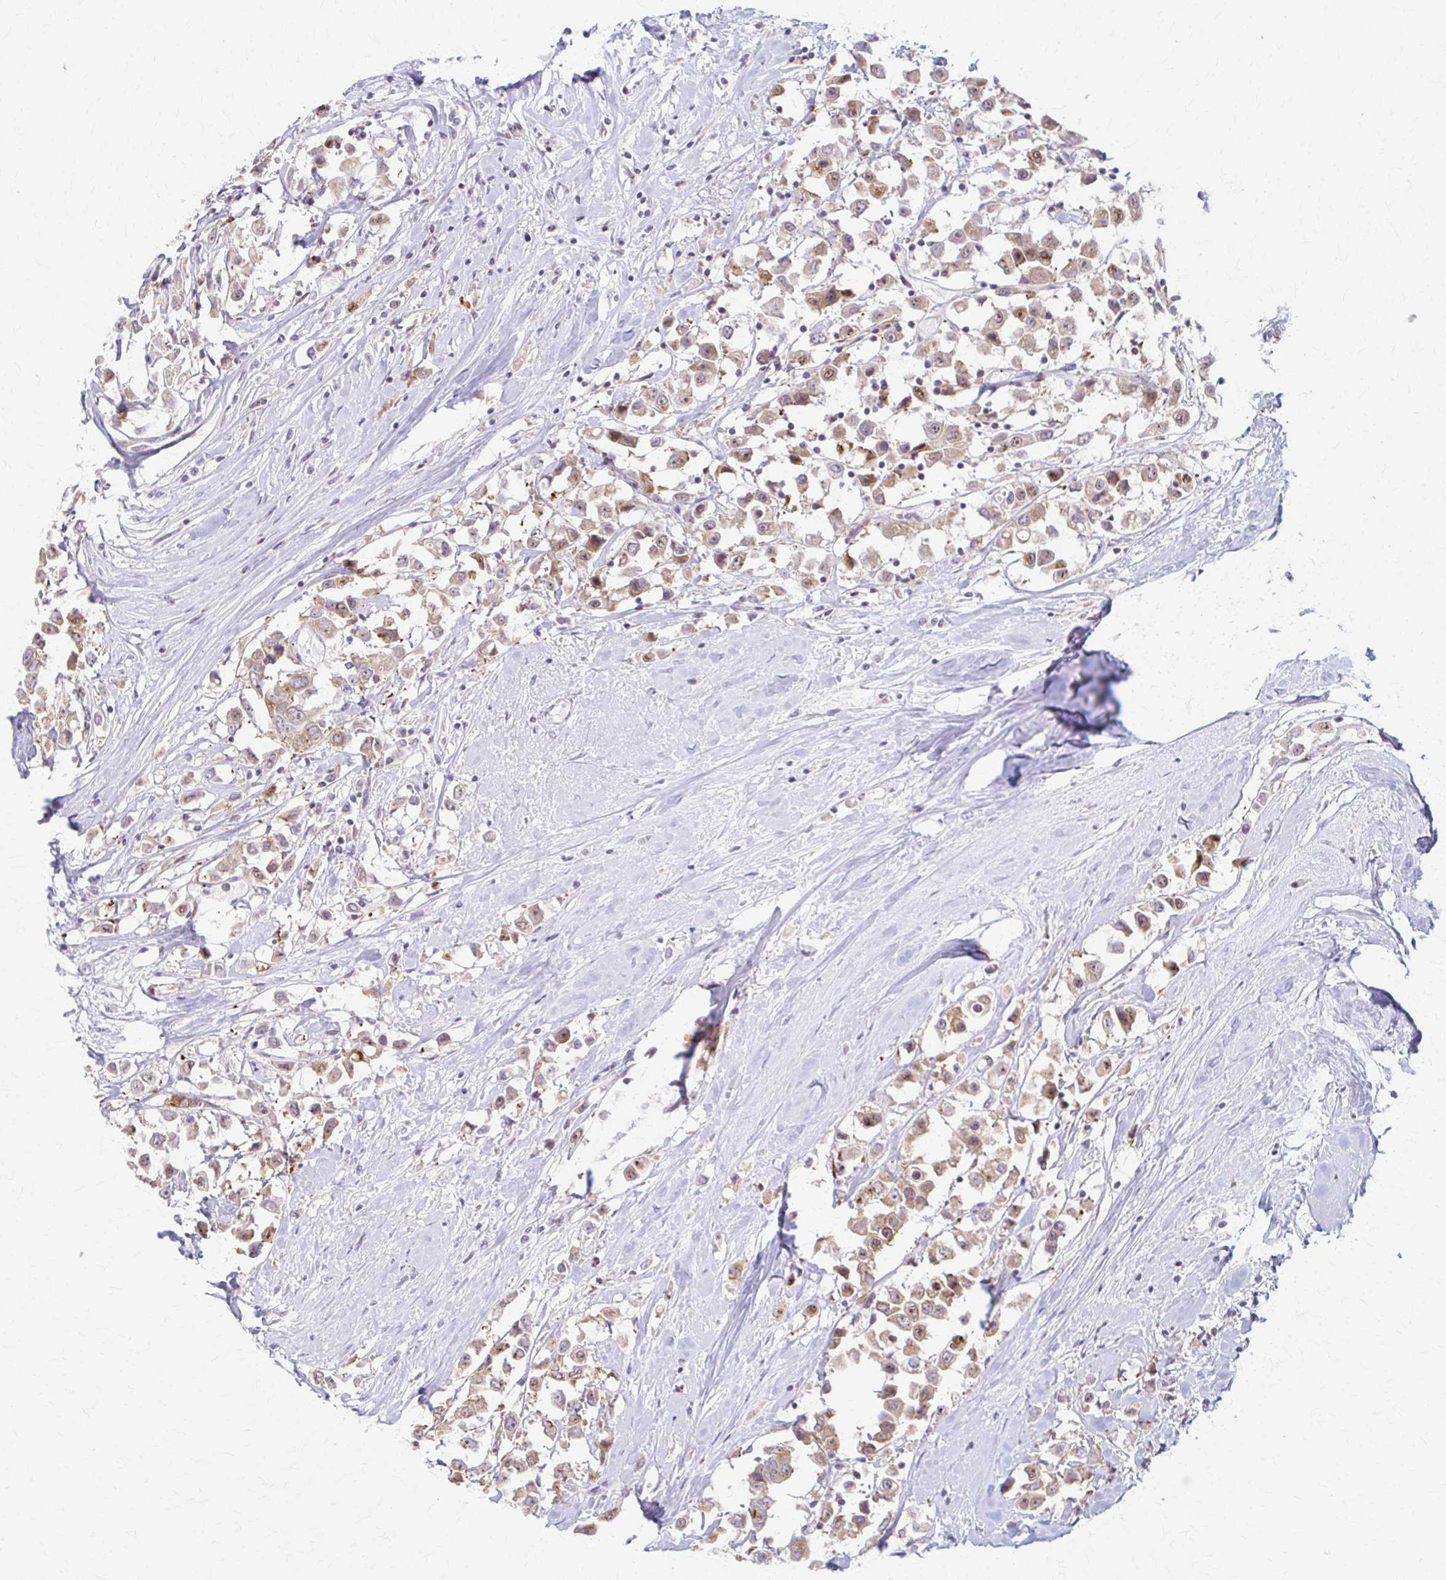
{"staining": {"intensity": "weak", "quantity": ">75%", "location": "cytoplasmic/membranous,nuclear"}, "tissue": "breast cancer", "cell_type": "Tumor cells", "image_type": "cancer", "snomed": [{"axis": "morphology", "description": "Duct carcinoma"}, {"axis": "topography", "description": "Breast"}], "caption": "About >75% of tumor cells in human breast intraductal carcinoma reveal weak cytoplasmic/membranous and nuclear protein expression as visualized by brown immunohistochemical staining.", "gene": "ARHGAP35", "patient": {"sex": "female", "age": 61}}